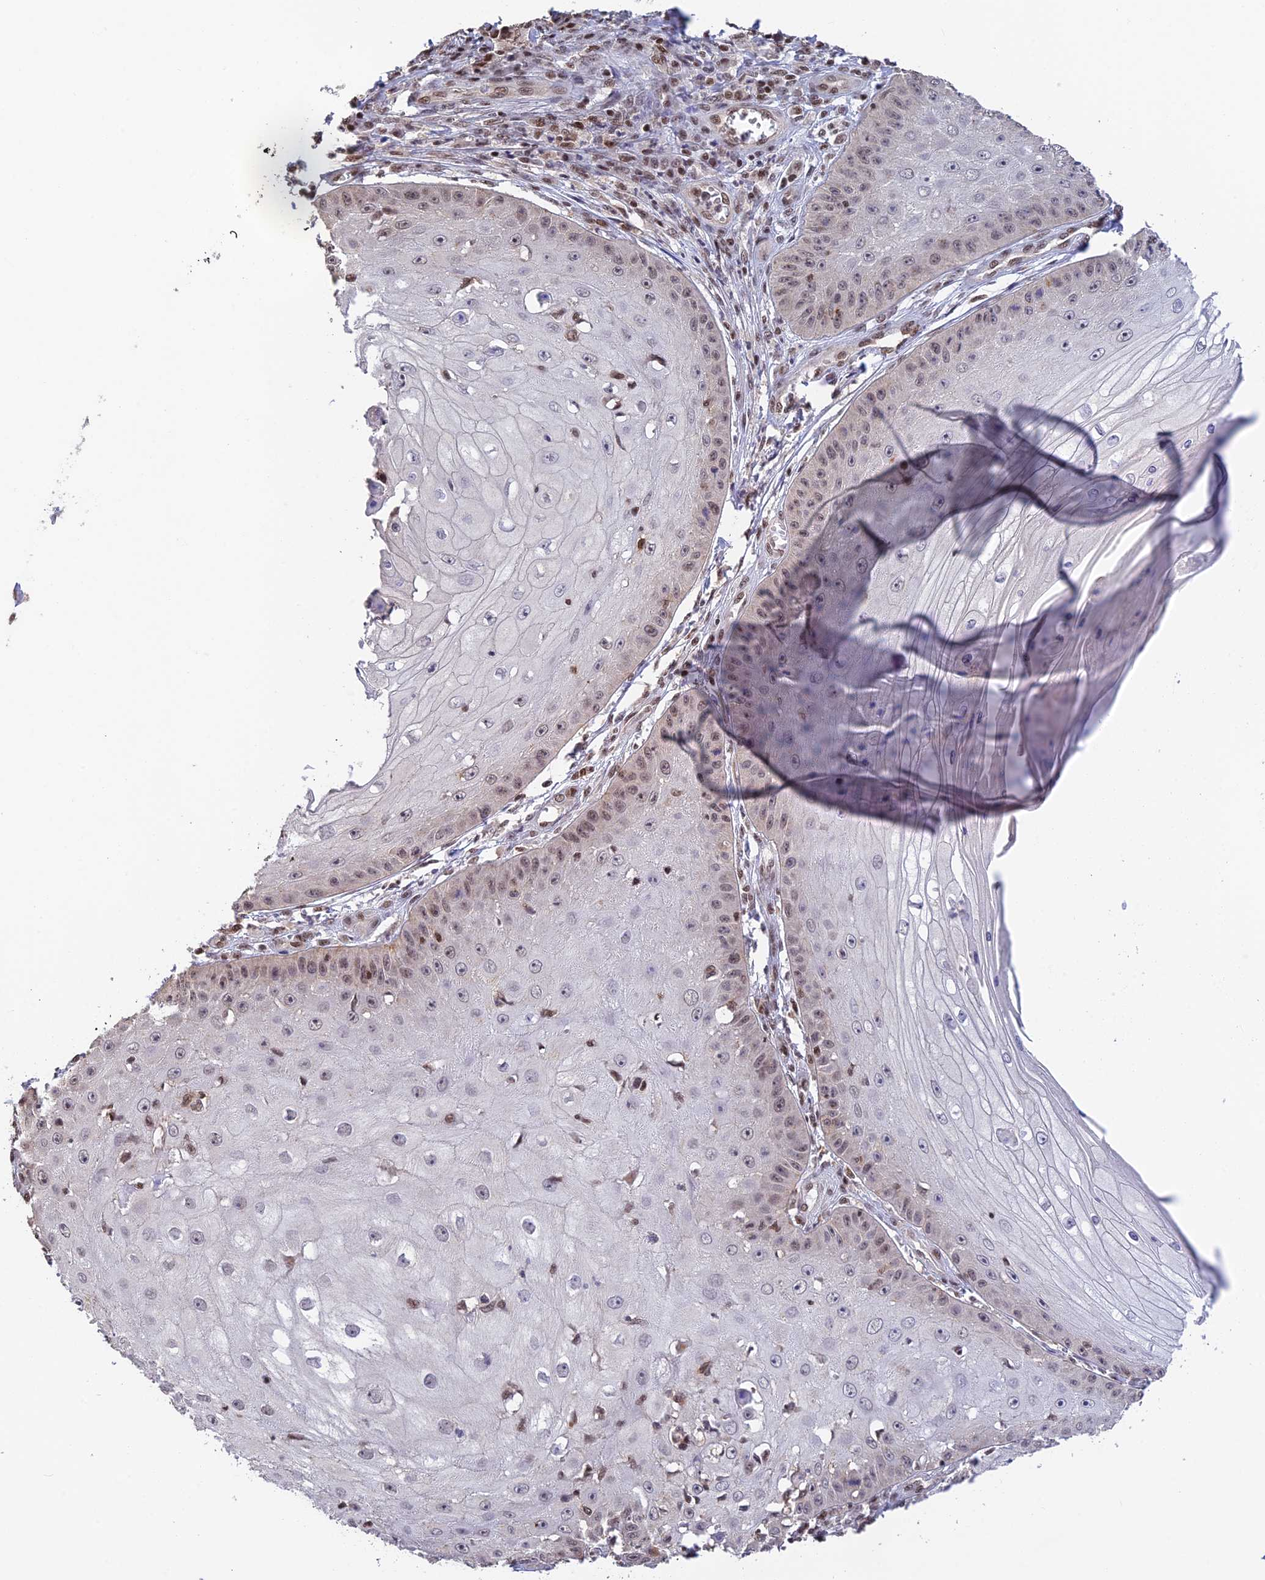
{"staining": {"intensity": "negative", "quantity": "none", "location": "none"}, "tissue": "skin cancer", "cell_type": "Tumor cells", "image_type": "cancer", "snomed": [{"axis": "morphology", "description": "Squamous cell carcinoma, NOS"}, {"axis": "topography", "description": "Skin"}], "caption": "The immunohistochemistry image has no significant positivity in tumor cells of skin cancer (squamous cell carcinoma) tissue.", "gene": "THAP11", "patient": {"sex": "male", "age": 70}}